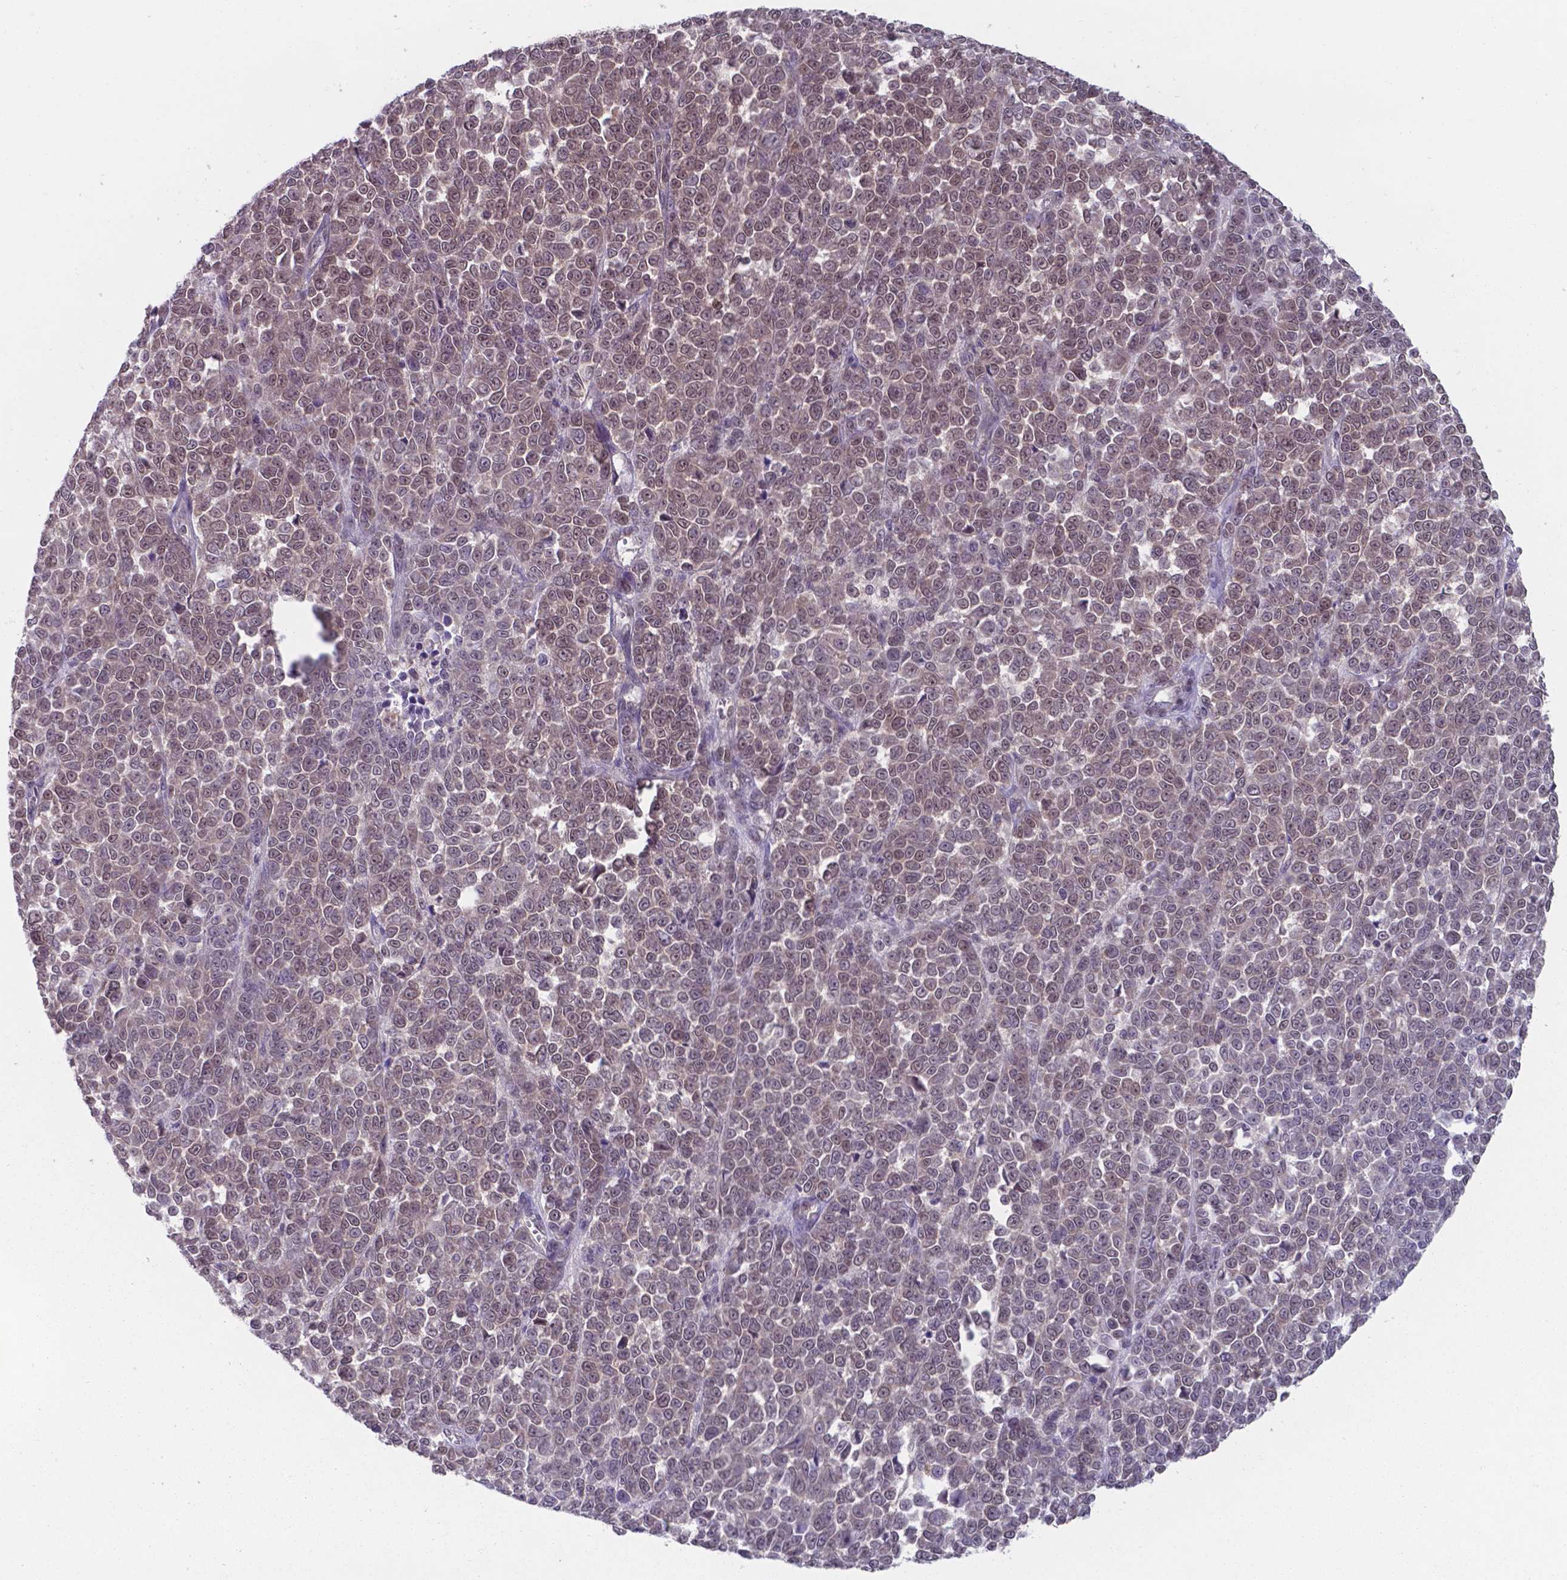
{"staining": {"intensity": "moderate", "quantity": ">75%", "location": "nuclear"}, "tissue": "melanoma", "cell_type": "Tumor cells", "image_type": "cancer", "snomed": [{"axis": "morphology", "description": "Malignant melanoma, NOS"}, {"axis": "topography", "description": "Skin"}], "caption": "The immunohistochemical stain highlights moderate nuclear staining in tumor cells of melanoma tissue.", "gene": "UBE2E2", "patient": {"sex": "female", "age": 95}}